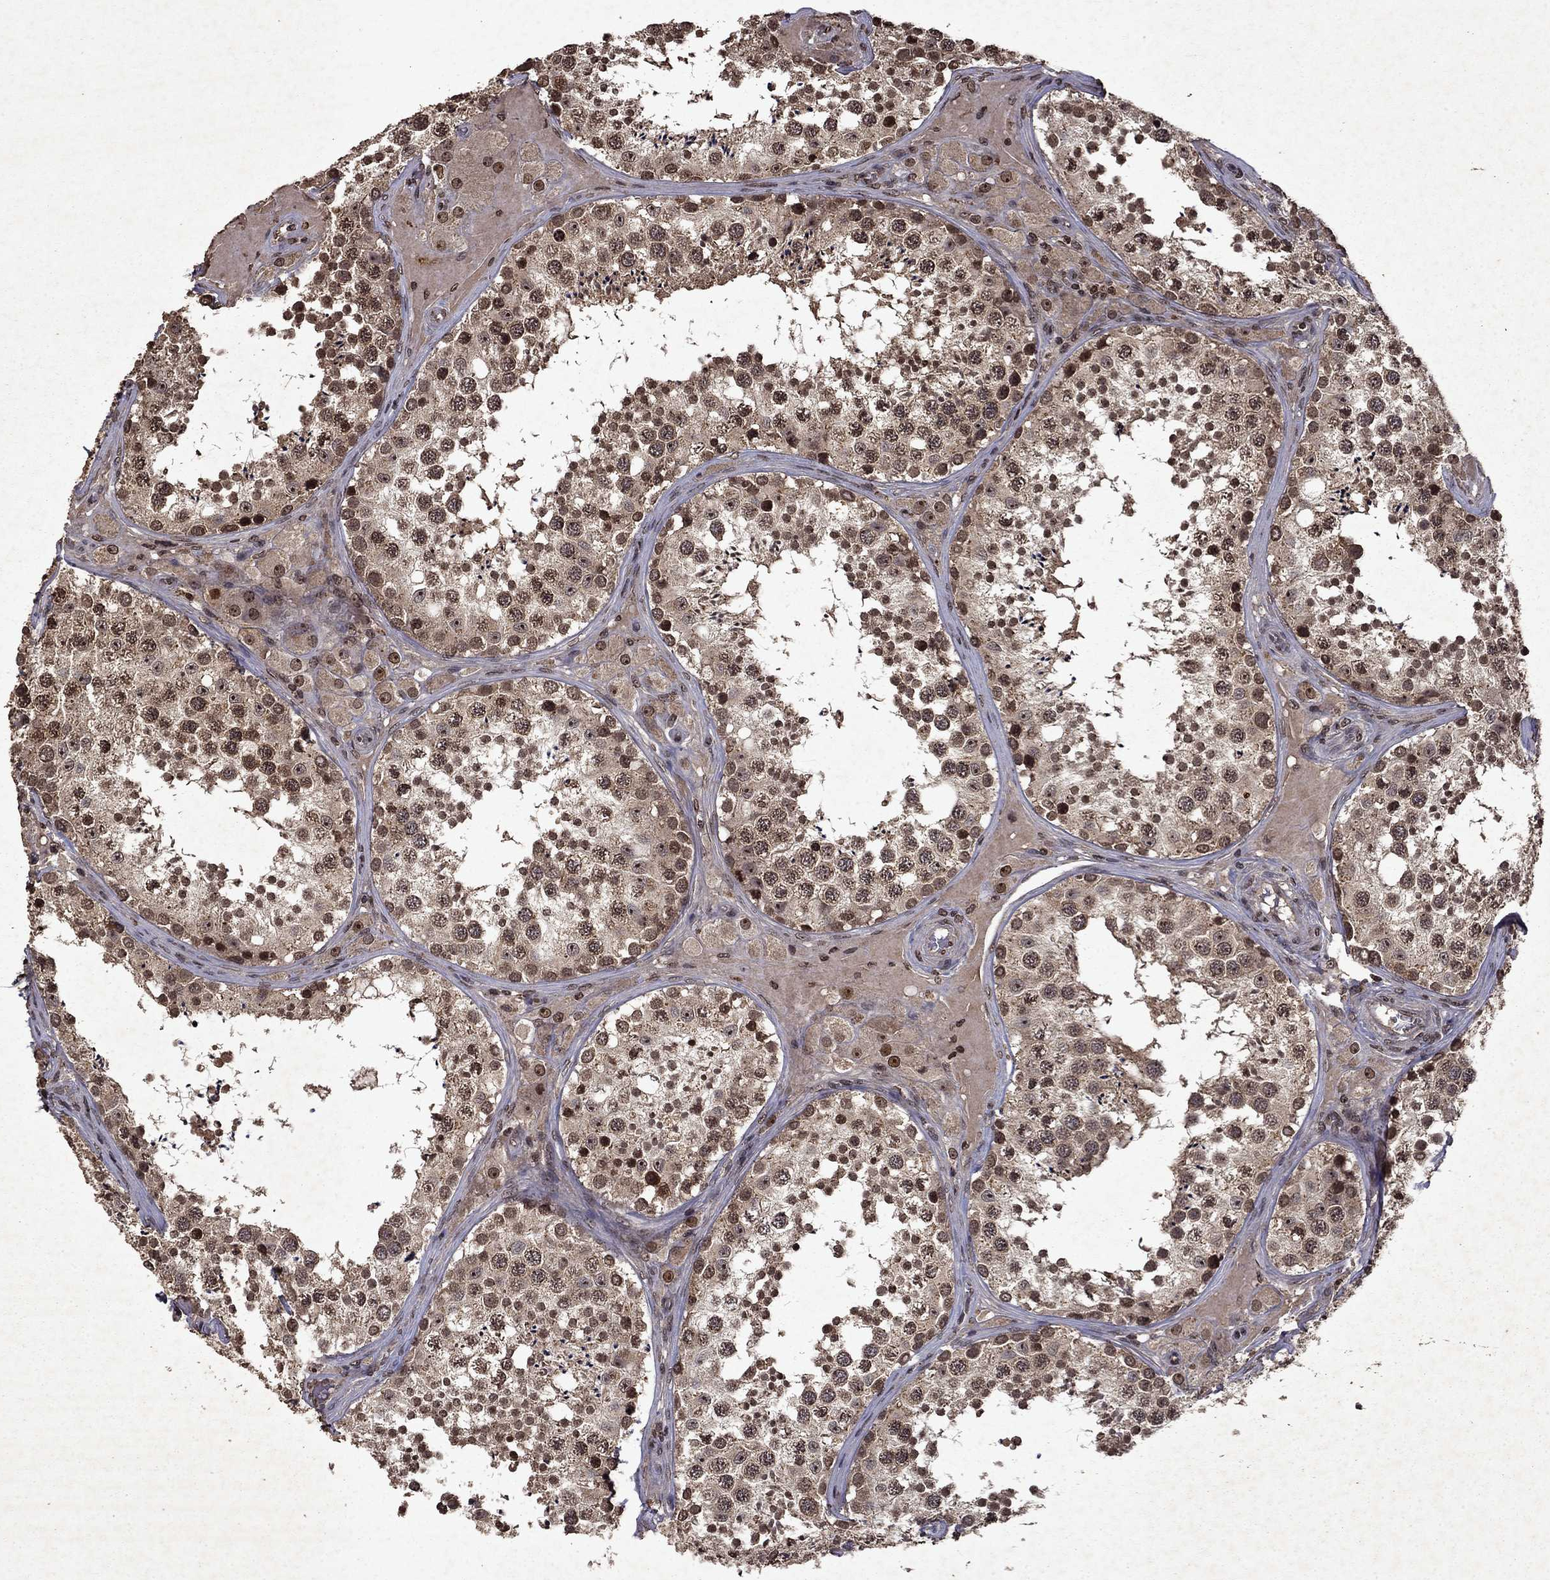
{"staining": {"intensity": "moderate", "quantity": "25%-75%", "location": "cytoplasmic/membranous,nuclear"}, "tissue": "testis", "cell_type": "Cells in seminiferous ducts", "image_type": "normal", "snomed": [{"axis": "morphology", "description": "Normal tissue, NOS"}, {"axis": "topography", "description": "Testis"}], "caption": "A micrograph showing moderate cytoplasmic/membranous,nuclear positivity in about 25%-75% of cells in seminiferous ducts in normal testis, as visualized by brown immunohistochemical staining.", "gene": "PIN4", "patient": {"sex": "male", "age": 34}}